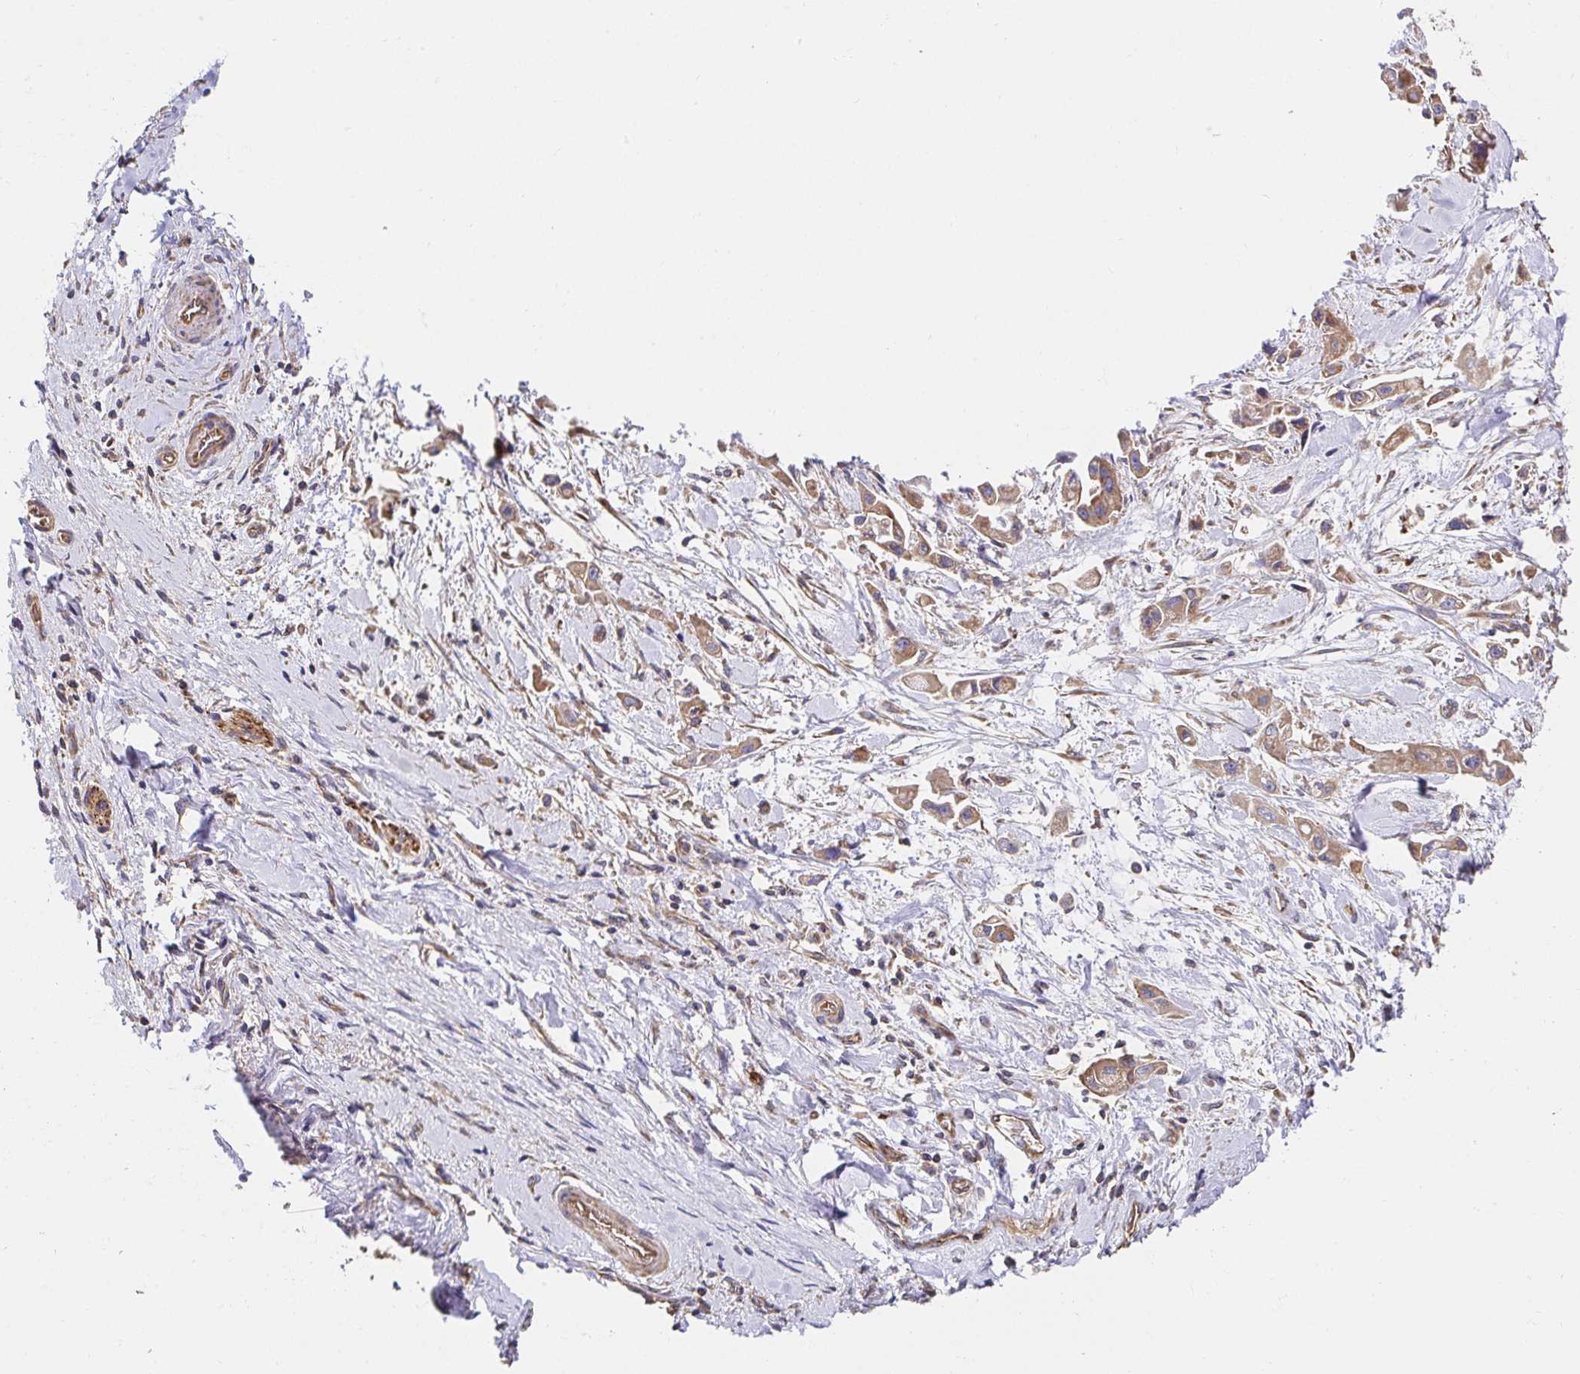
{"staining": {"intensity": "moderate", "quantity": ">75%", "location": "cytoplasmic/membranous"}, "tissue": "pancreatic cancer", "cell_type": "Tumor cells", "image_type": "cancer", "snomed": [{"axis": "morphology", "description": "Adenocarcinoma, NOS"}, {"axis": "topography", "description": "Pancreas"}], "caption": "Protein analysis of pancreatic adenocarcinoma tissue reveals moderate cytoplasmic/membranous positivity in about >75% of tumor cells.", "gene": "APBB1", "patient": {"sex": "female", "age": 66}}